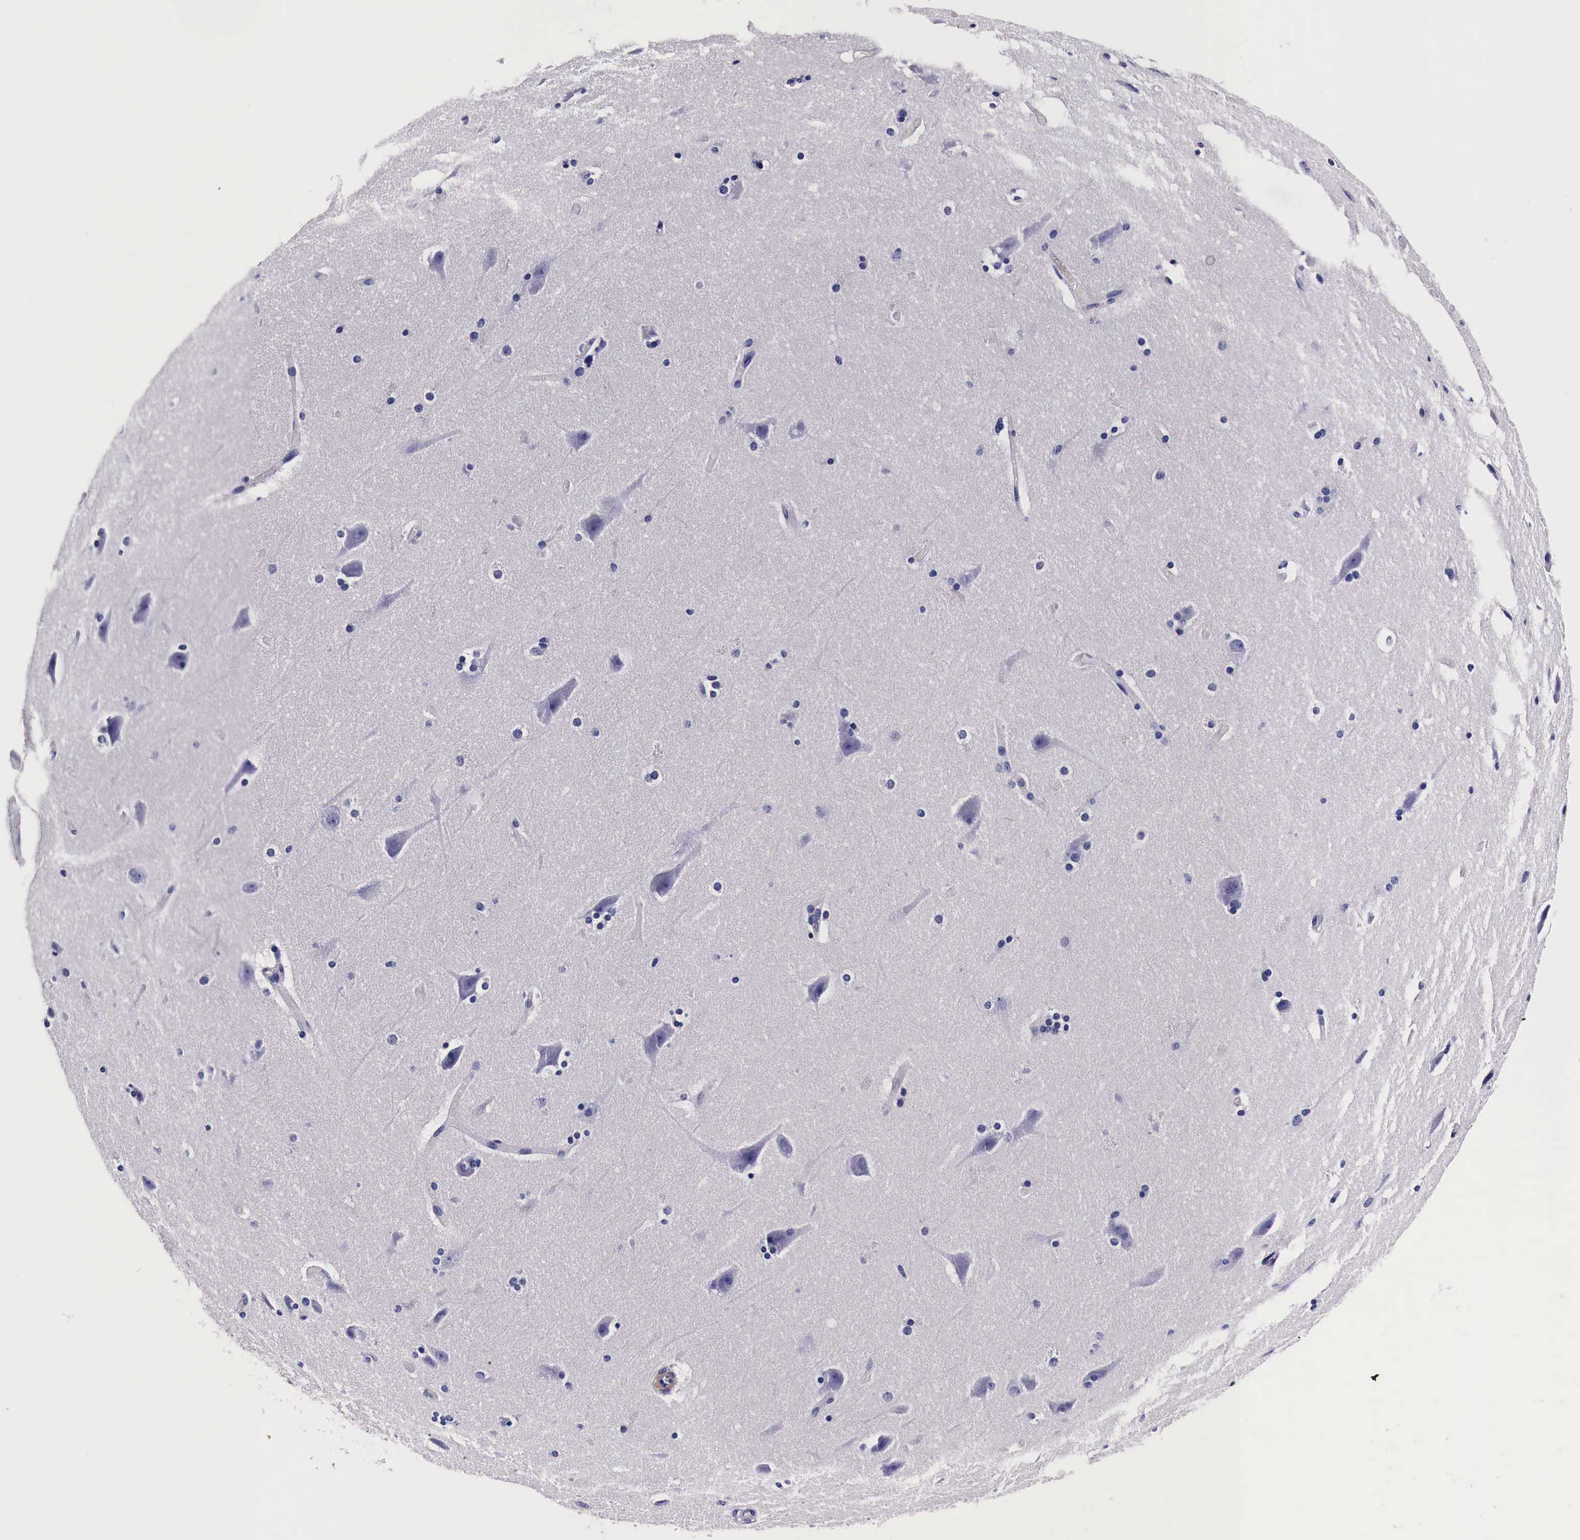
{"staining": {"intensity": "negative", "quantity": "none", "location": "none"}, "tissue": "cerebral cortex", "cell_type": "Endothelial cells", "image_type": "normal", "snomed": [{"axis": "morphology", "description": "Normal tissue, NOS"}, {"axis": "topography", "description": "Cerebral cortex"}, {"axis": "topography", "description": "Hippocampus"}], "caption": "Image shows no protein positivity in endothelial cells of unremarkable cerebral cortex. The staining is performed using DAB brown chromogen with nuclei counter-stained in using hematoxylin.", "gene": "HSPB1", "patient": {"sex": "female", "age": 19}}